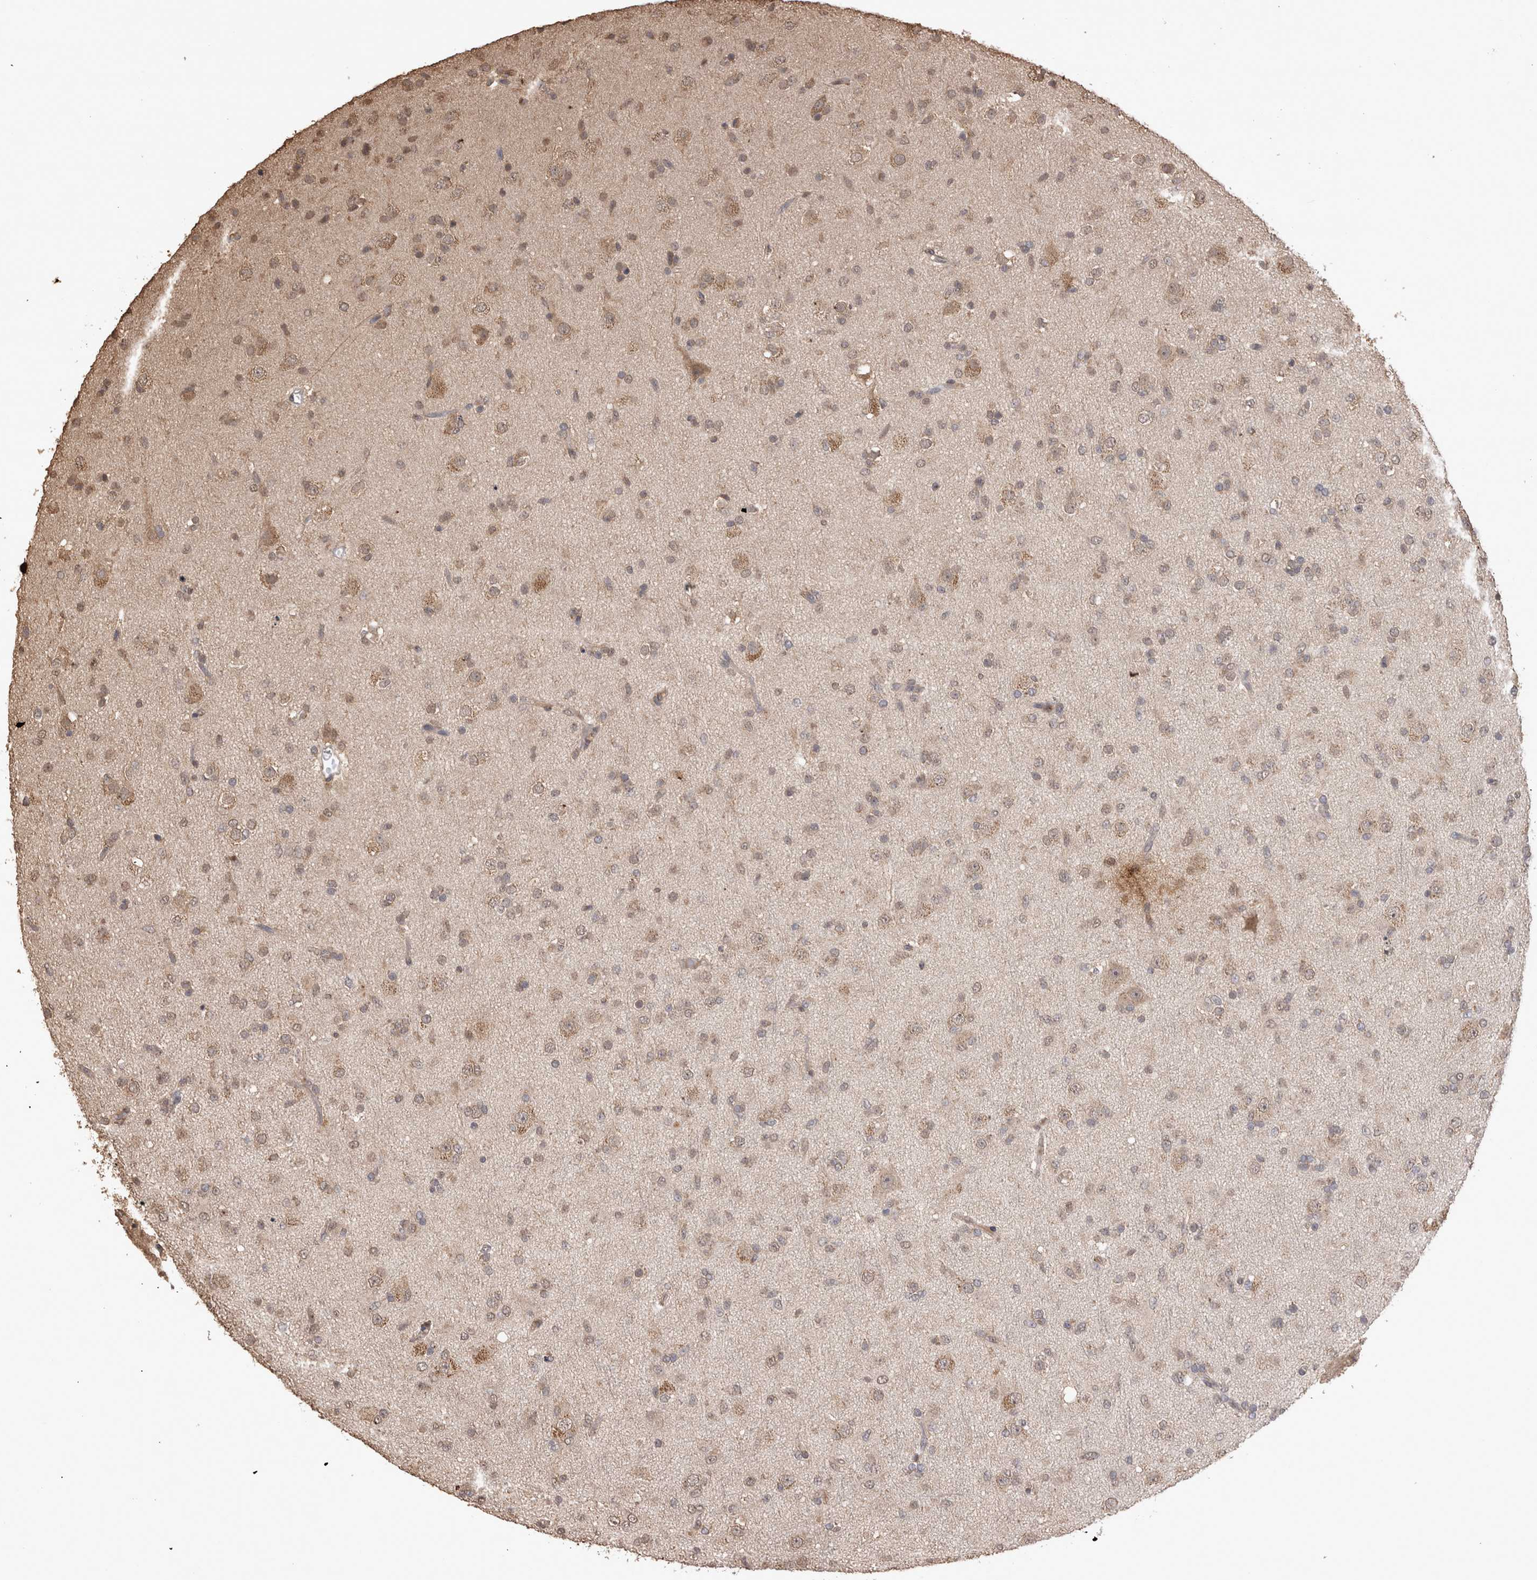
{"staining": {"intensity": "weak", "quantity": "25%-75%", "location": "cytoplasmic/membranous"}, "tissue": "glioma", "cell_type": "Tumor cells", "image_type": "cancer", "snomed": [{"axis": "morphology", "description": "Glioma, malignant, Low grade"}, {"axis": "topography", "description": "Brain"}], "caption": "Protein expression analysis of malignant glioma (low-grade) exhibits weak cytoplasmic/membranous staining in approximately 25%-75% of tumor cells.", "gene": "SOCS5", "patient": {"sex": "male", "age": 65}}